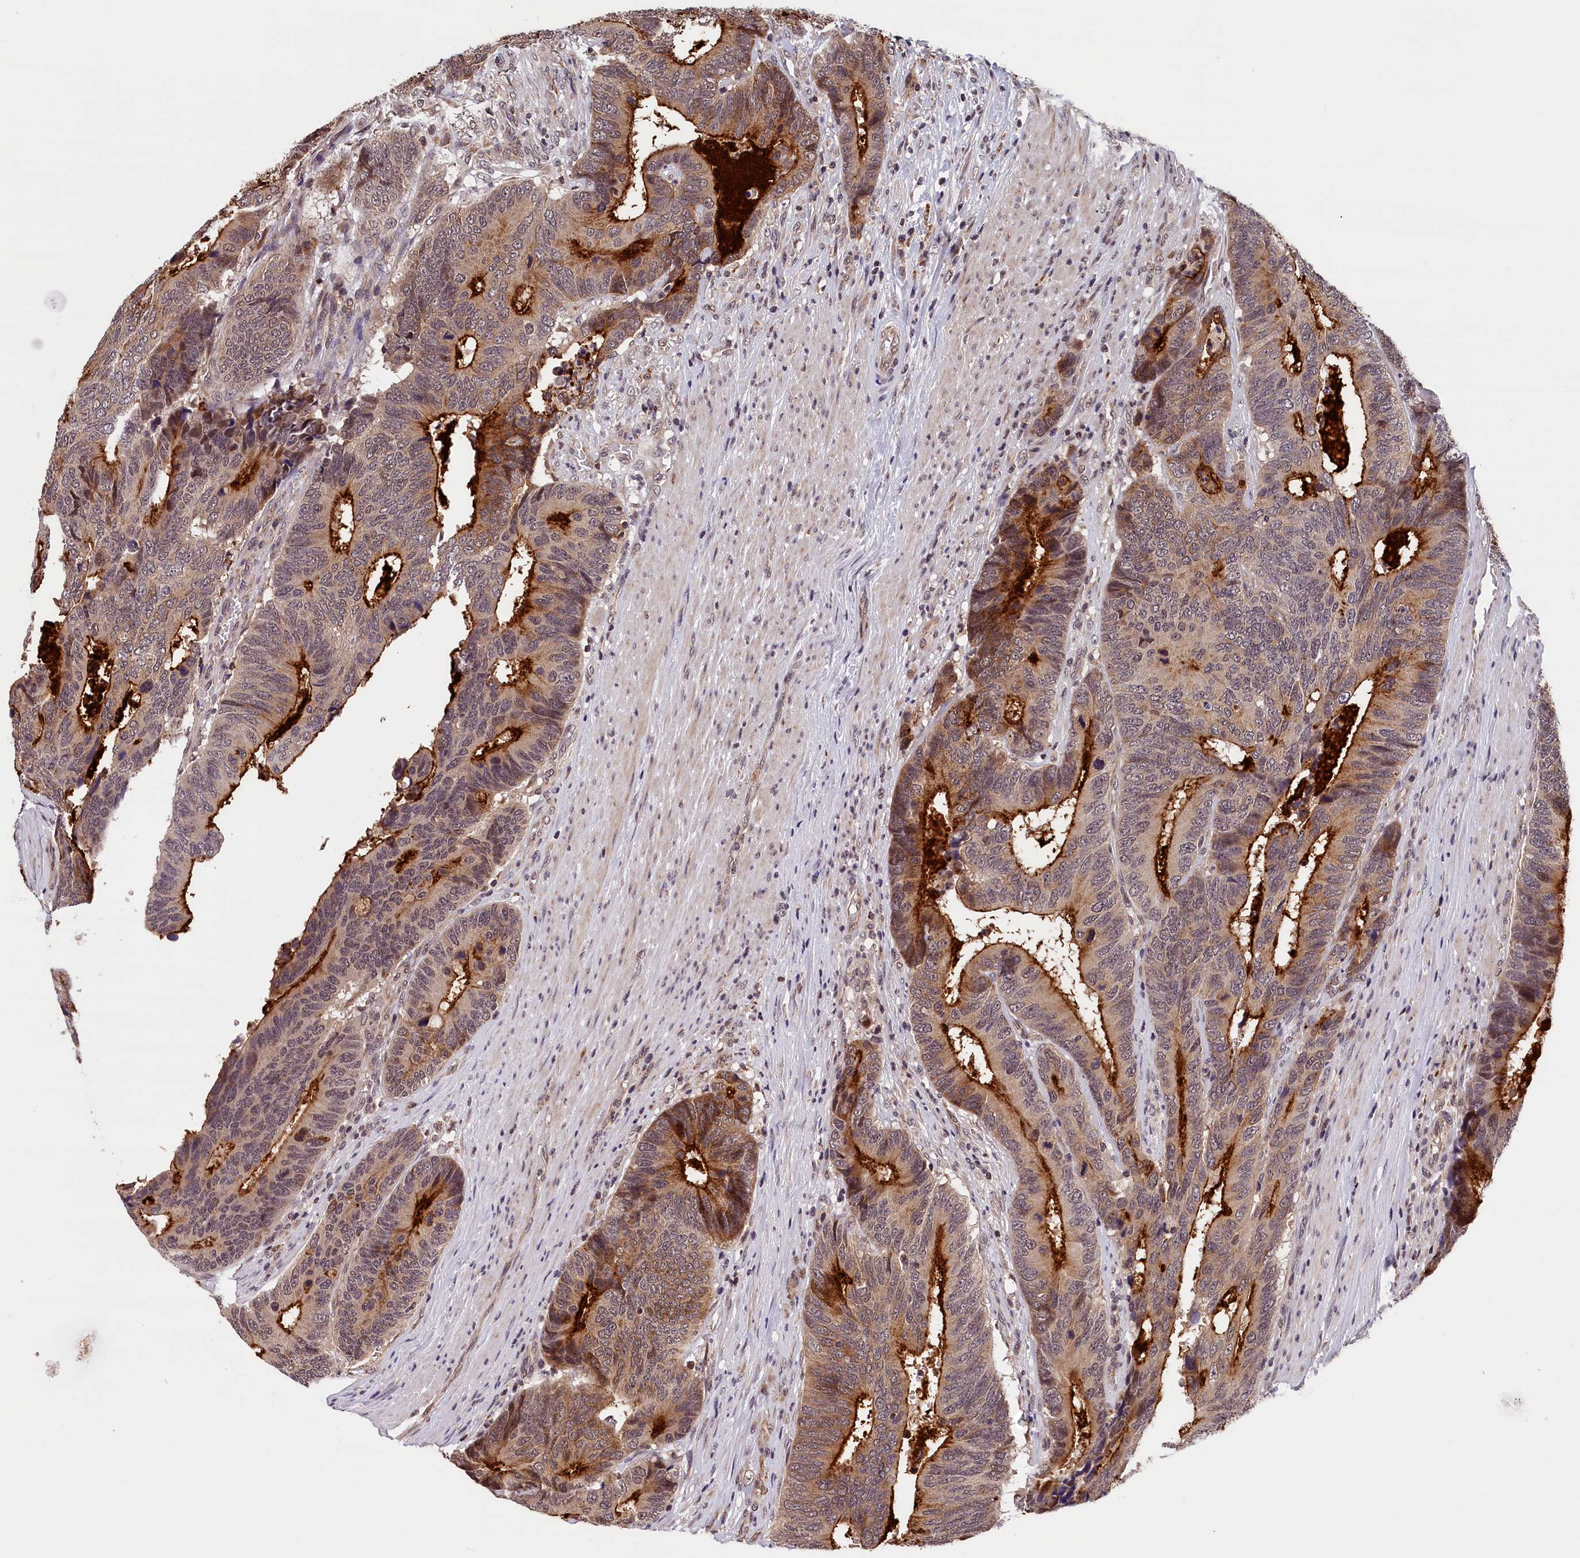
{"staining": {"intensity": "strong", "quantity": "25%-75%", "location": "cytoplasmic/membranous"}, "tissue": "colorectal cancer", "cell_type": "Tumor cells", "image_type": "cancer", "snomed": [{"axis": "morphology", "description": "Adenocarcinoma, NOS"}, {"axis": "topography", "description": "Colon"}], "caption": "Adenocarcinoma (colorectal) tissue exhibits strong cytoplasmic/membranous positivity in about 25%-75% of tumor cells (Brightfield microscopy of DAB IHC at high magnification).", "gene": "KCNK6", "patient": {"sex": "male", "age": 87}}